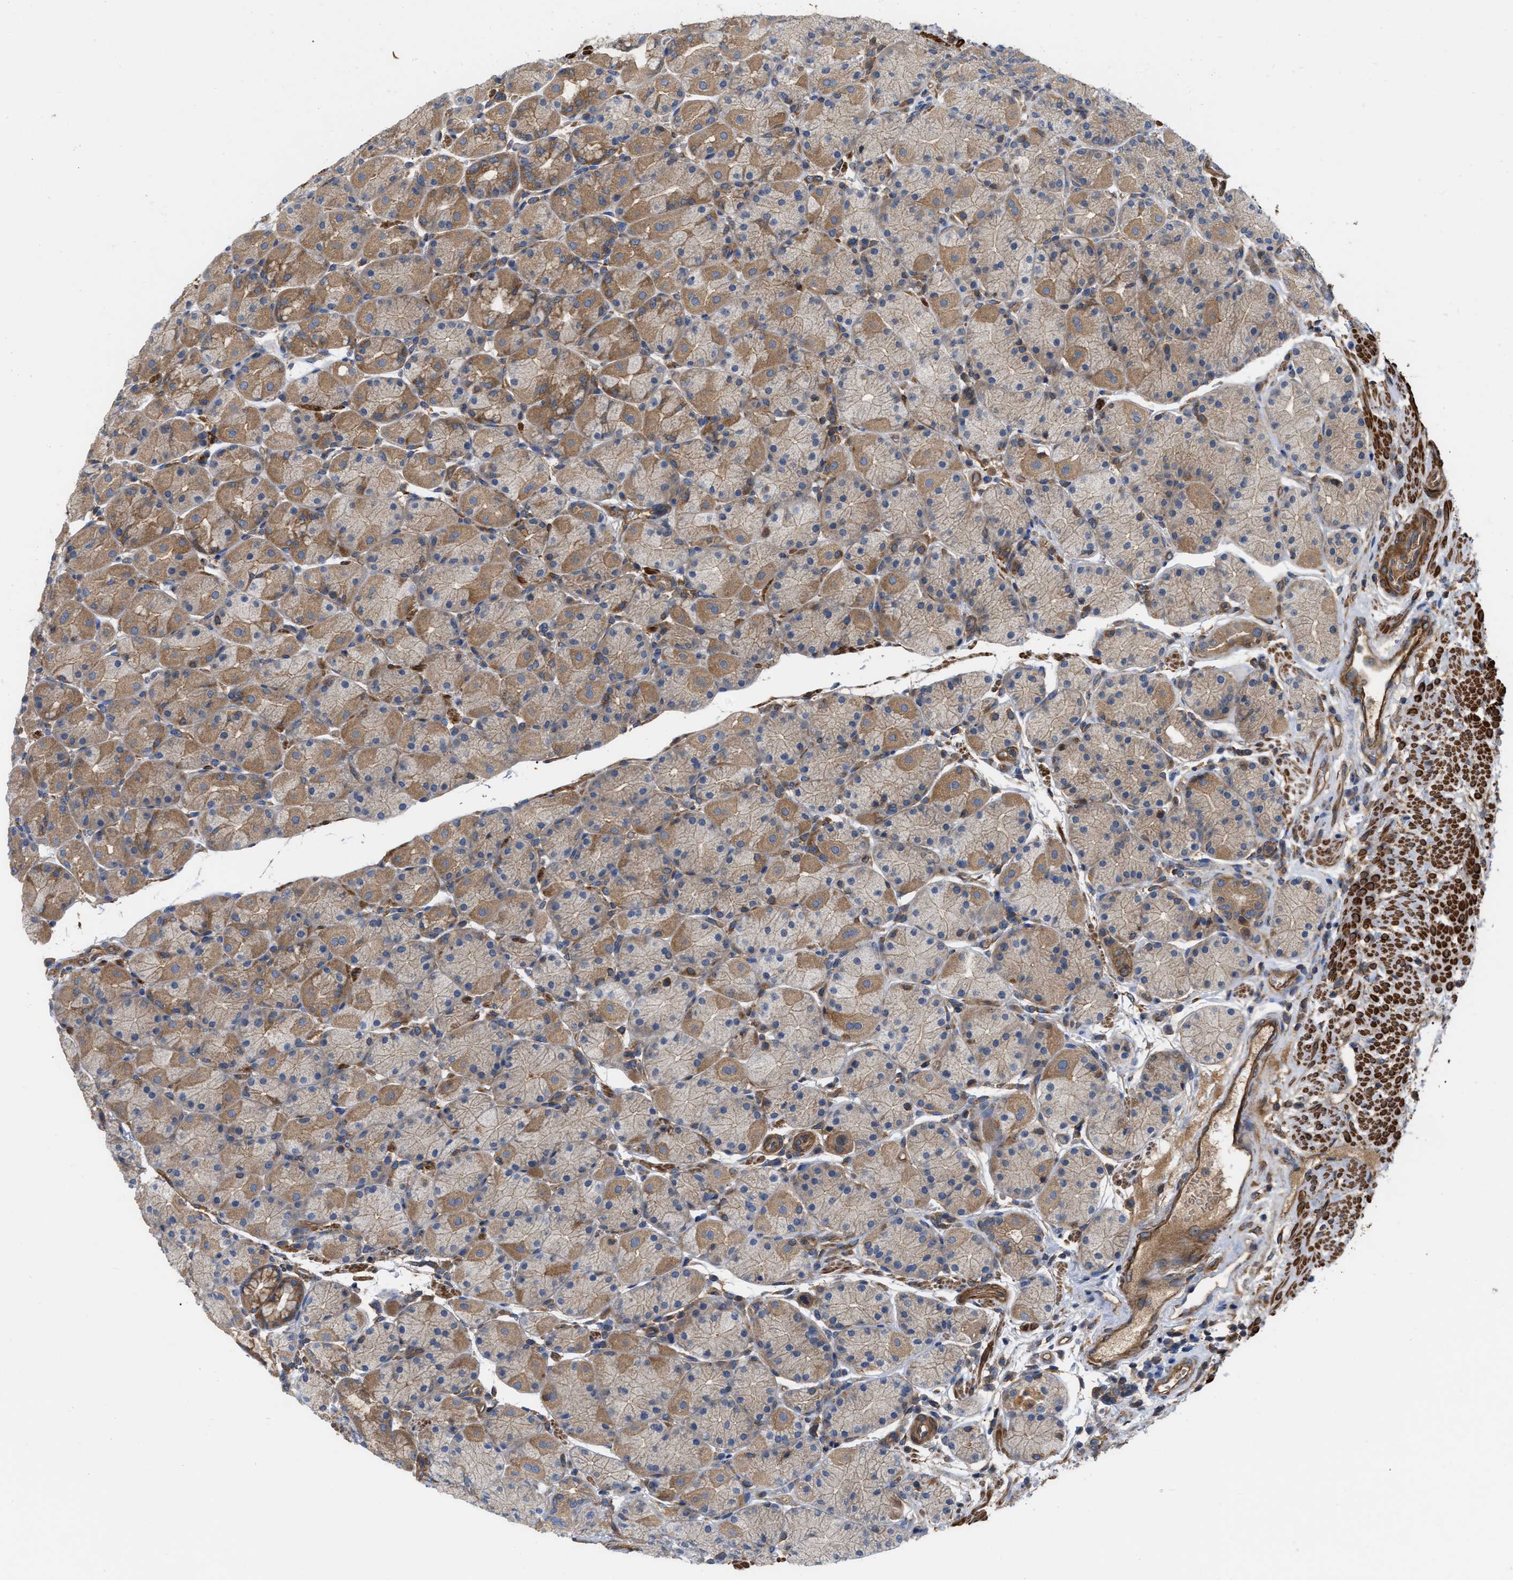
{"staining": {"intensity": "moderate", "quantity": ">75%", "location": "cytoplasmic/membranous"}, "tissue": "stomach", "cell_type": "Glandular cells", "image_type": "normal", "snomed": [{"axis": "morphology", "description": "Normal tissue, NOS"}, {"axis": "topography", "description": "Stomach, upper"}], "caption": "Moderate cytoplasmic/membranous expression is identified in approximately >75% of glandular cells in benign stomach.", "gene": "RABEP1", "patient": {"sex": "male", "age": 68}}